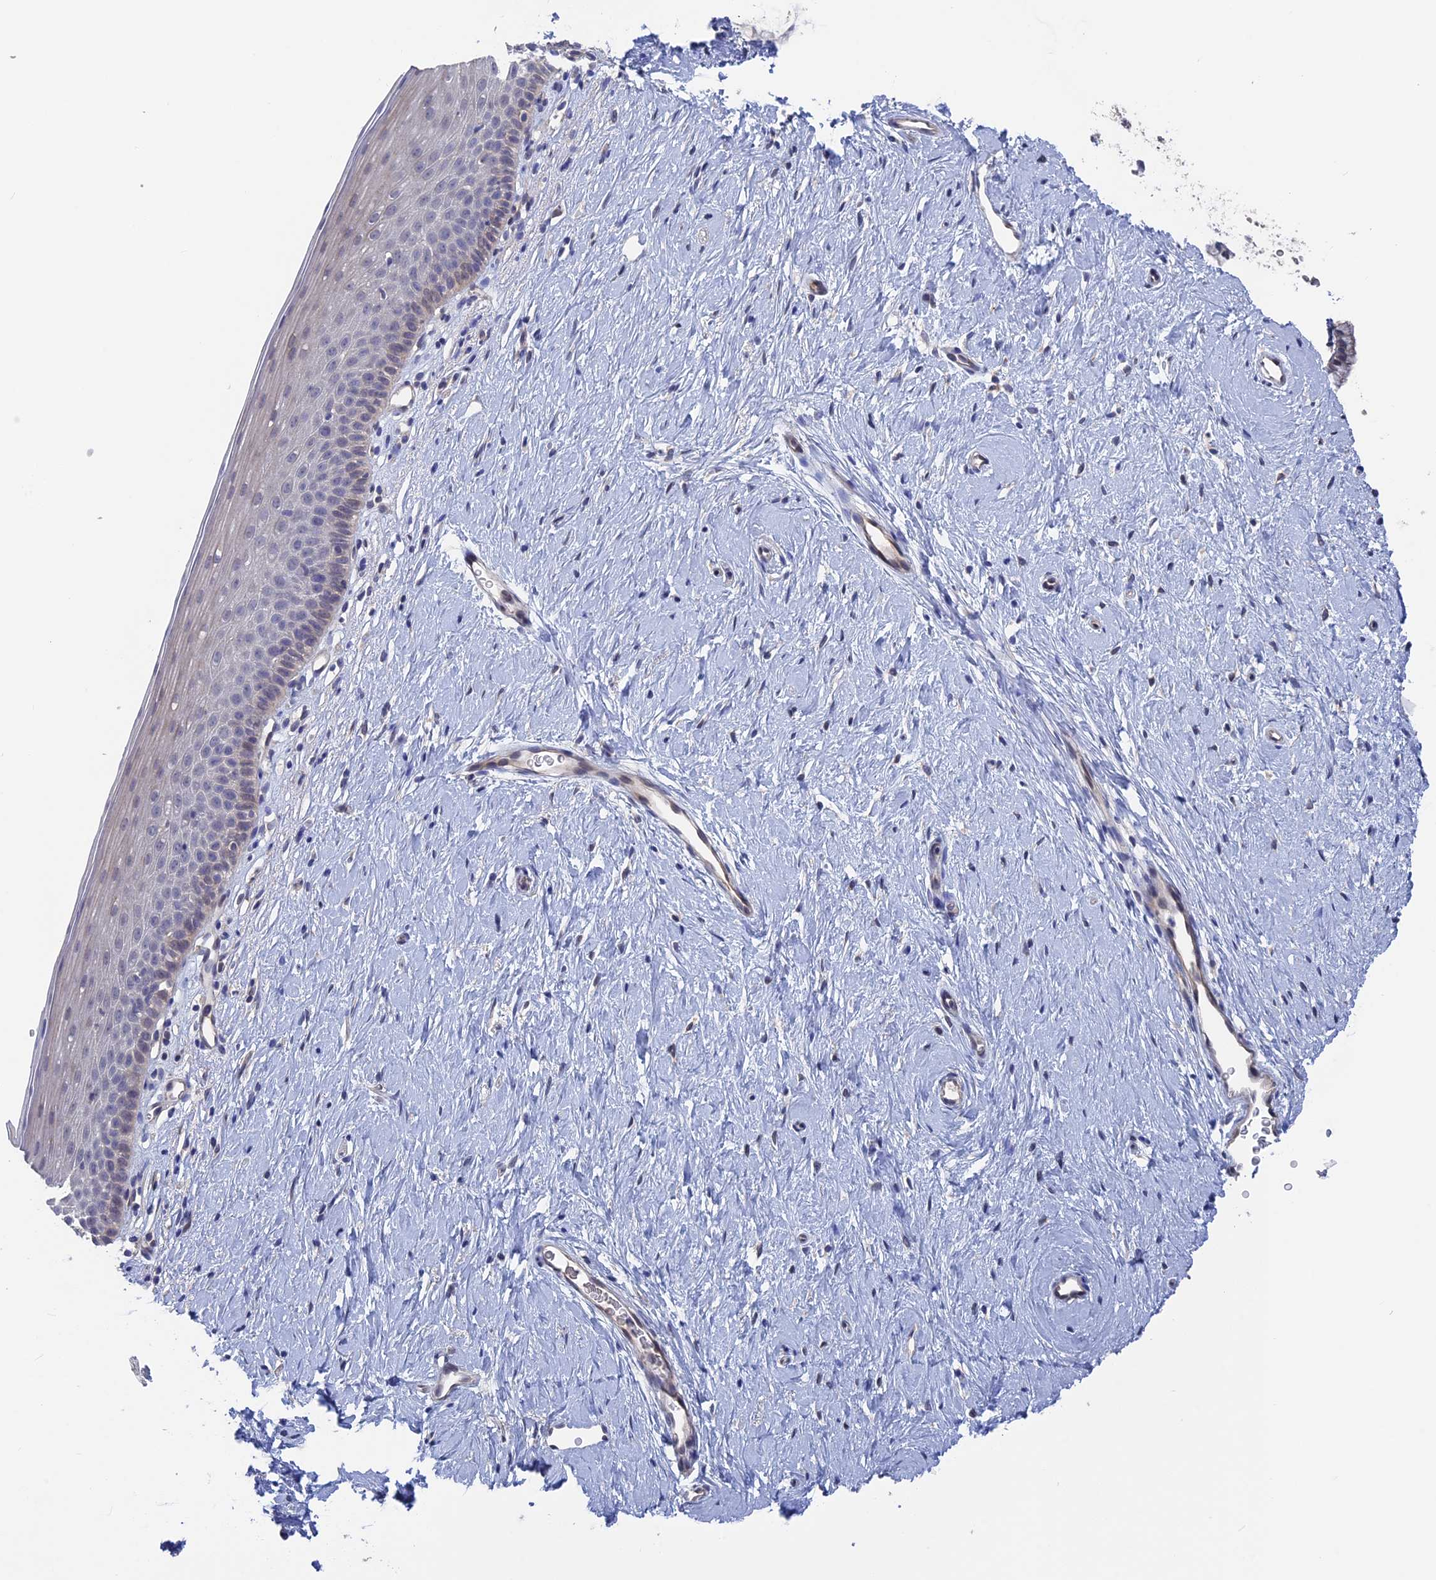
{"staining": {"intensity": "weak", "quantity": "<25%", "location": "cytoplasmic/membranous,nuclear"}, "tissue": "cervix", "cell_type": "Glandular cells", "image_type": "normal", "snomed": [{"axis": "morphology", "description": "Normal tissue, NOS"}, {"axis": "topography", "description": "Cervix"}], "caption": "DAB (3,3'-diaminobenzidine) immunohistochemical staining of benign human cervix demonstrates no significant positivity in glandular cells. (DAB immunohistochemistry, high magnification).", "gene": "NUTF2", "patient": {"sex": "female", "age": 57}}